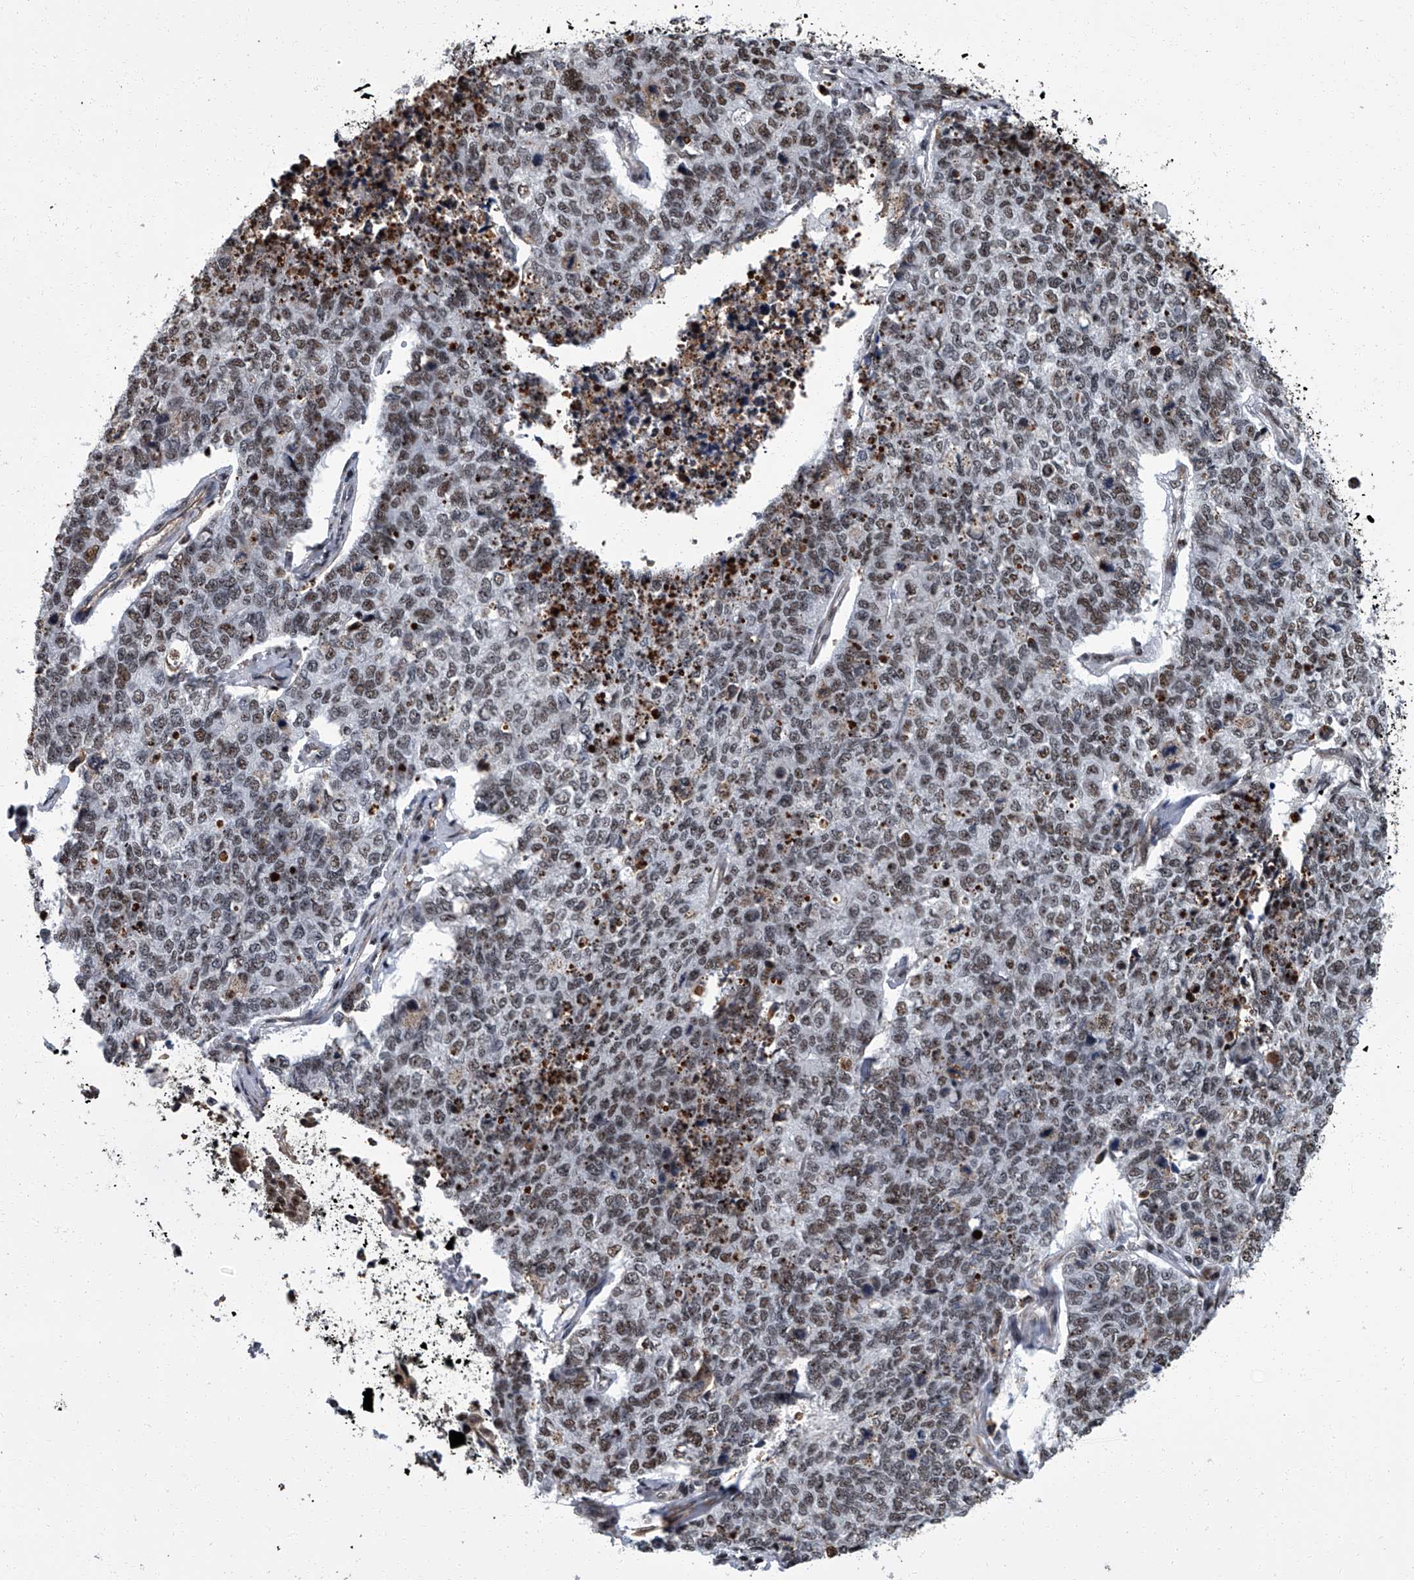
{"staining": {"intensity": "moderate", "quantity": ">75%", "location": "nuclear"}, "tissue": "cervical cancer", "cell_type": "Tumor cells", "image_type": "cancer", "snomed": [{"axis": "morphology", "description": "Squamous cell carcinoma, NOS"}, {"axis": "topography", "description": "Cervix"}], "caption": "A high-resolution photomicrograph shows IHC staining of cervical squamous cell carcinoma, which reveals moderate nuclear staining in about >75% of tumor cells.", "gene": "ZNF518B", "patient": {"sex": "female", "age": 63}}